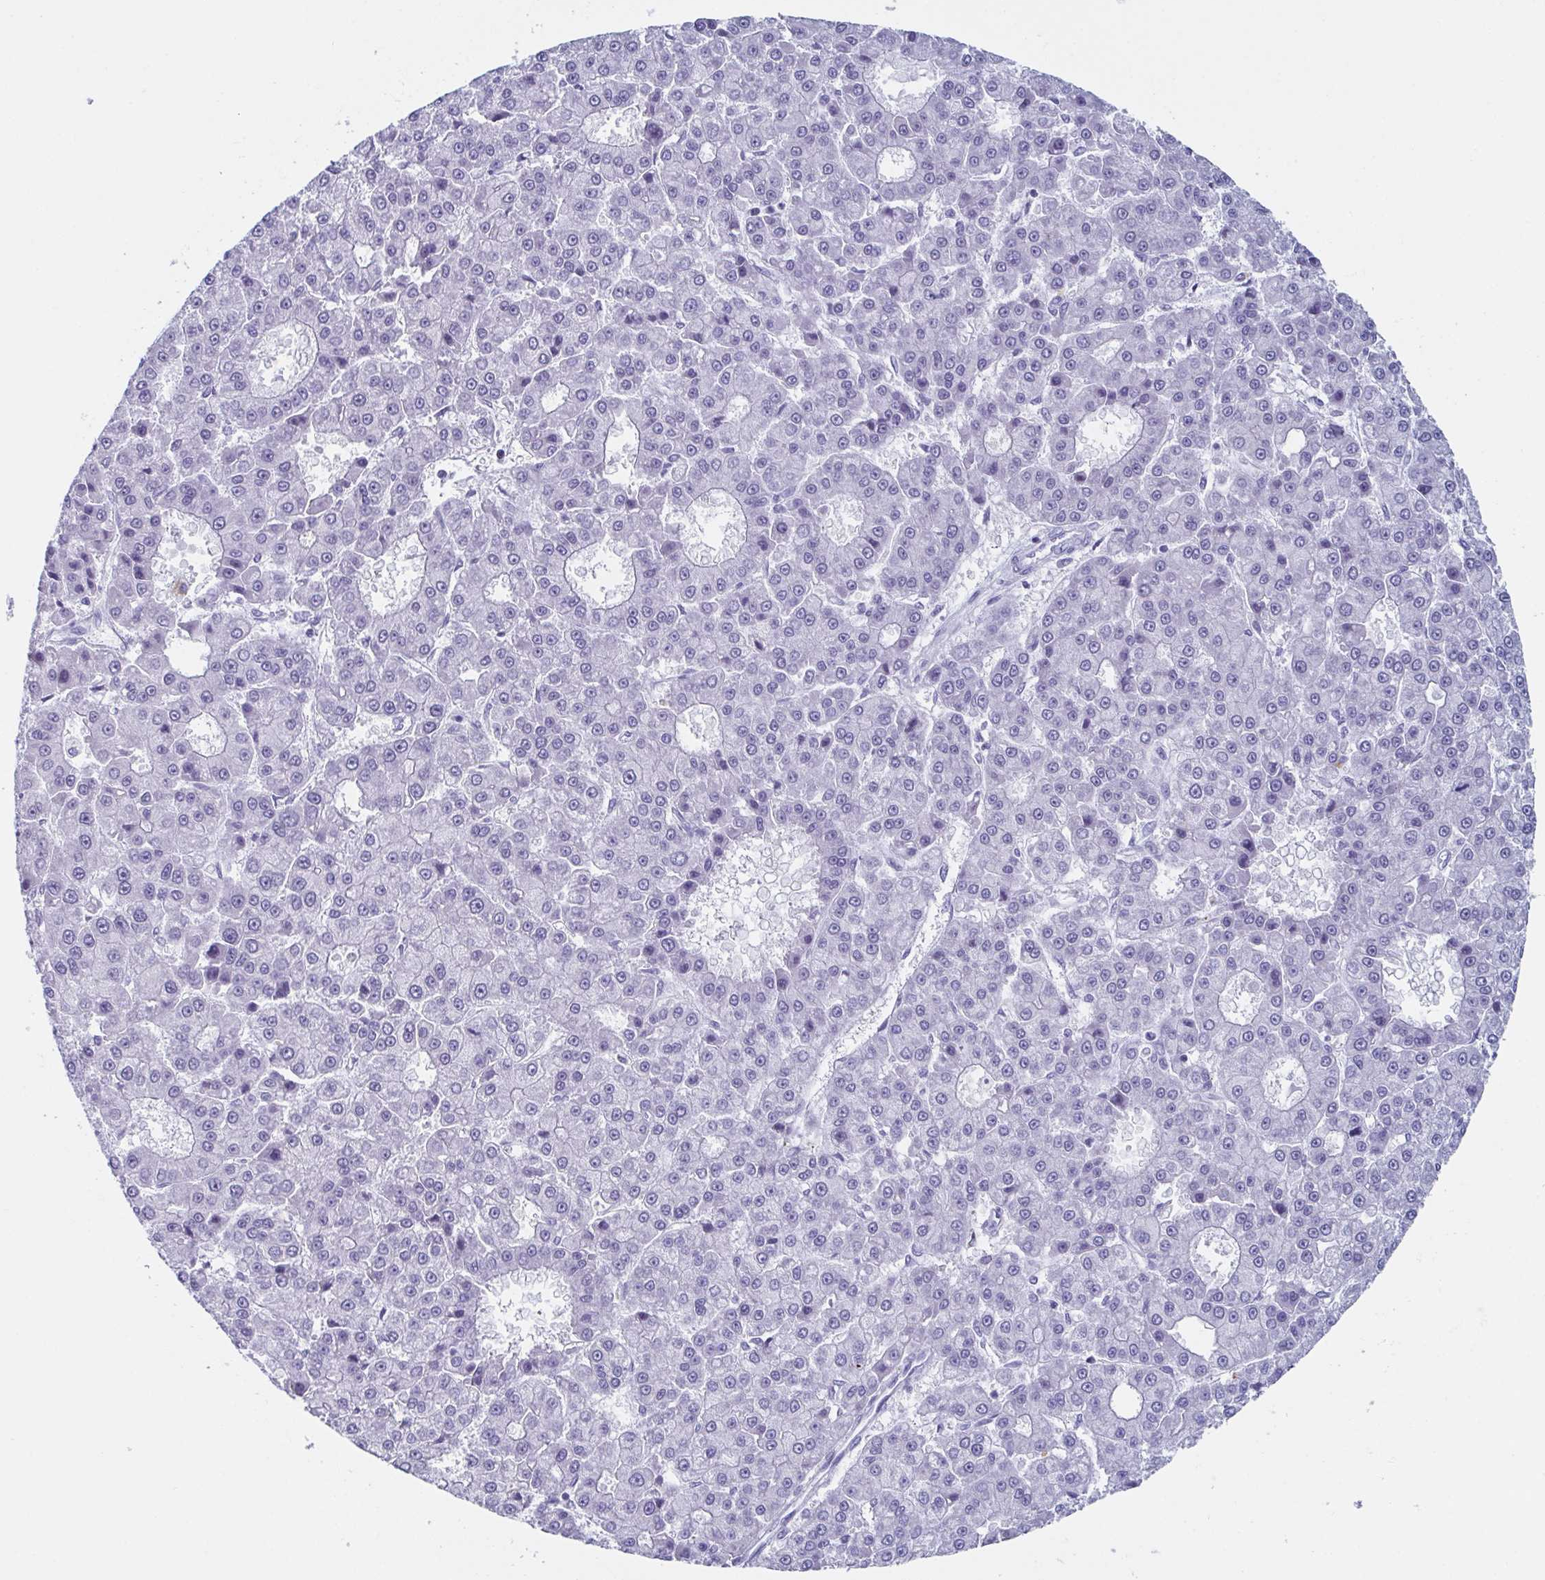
{"staining": {"intensity": "negative", "quantity": "none", "location": "none"}, "tissue": "liver cancer", "cell_type": "Tumor cells", "image_type": "cancer", "snomed": [{"axis": "morphology", "description": "Carcinoma, Hepatocellular, NOS"}, {"axis": "topography", "description": "Liver"}], "caption": "The immunohistochemistry micrograph has no significant expression in tumor cells of liver cancer tissue.", "gene": "LYRM2", "patient": {"sex": "male", "age": 70}}